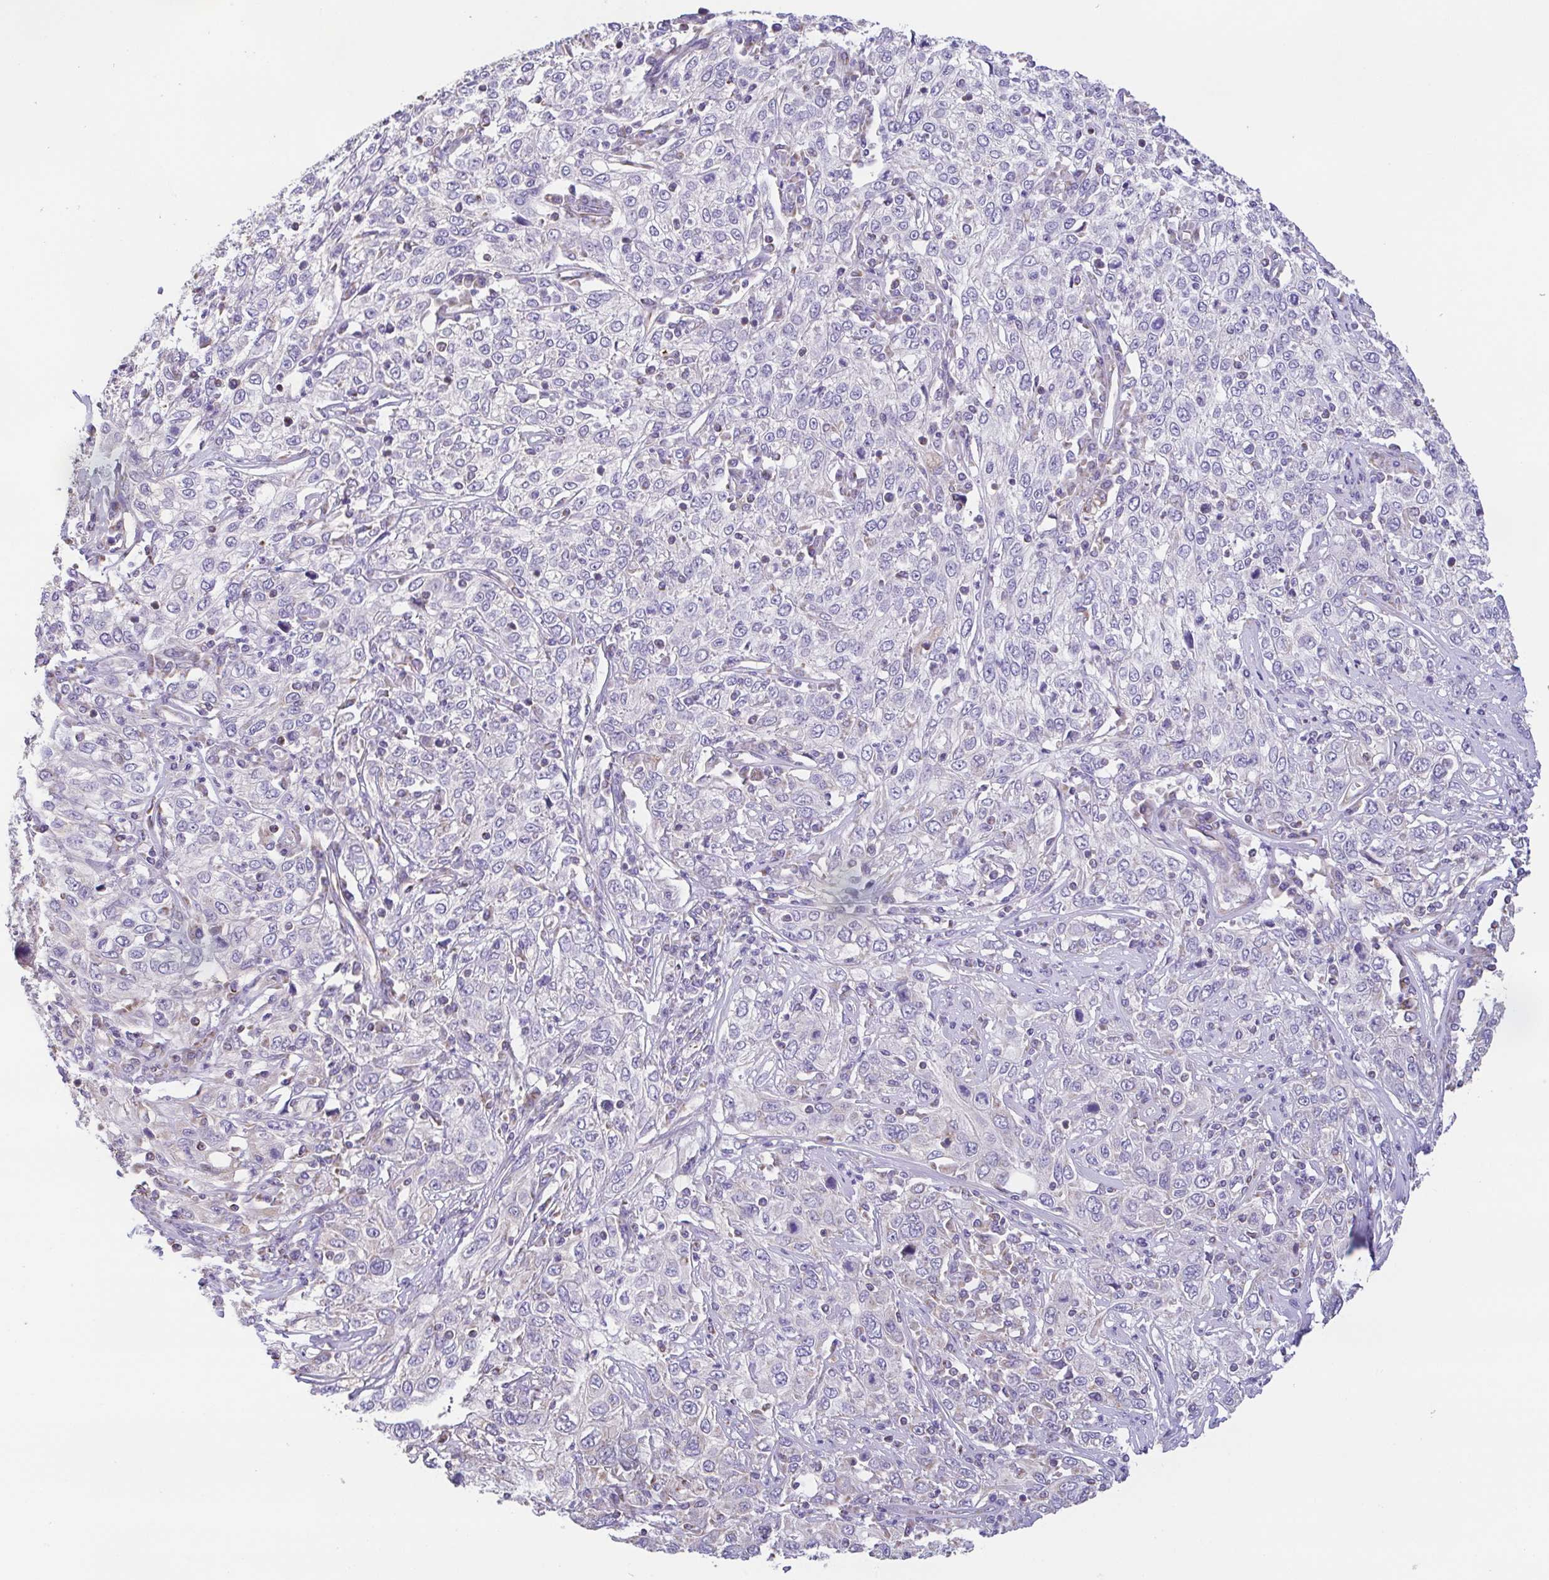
{"staining": {"intensity": "weak", "quantity": "<25%", "location": "cytoplasmic/membranous"}, "tissue": "cervical cancer", "cell_type": "Tumor cells", "image_type": "cancer", "snomed": [{"axis": "morphology", "description": "Squamous cell carcinoma, NOS"}, {"axis": "topography", "description": "Cervix"}], "caption": "Protein analysis of squamous cell carcinoma (cervical) exhibits no significant staining in tumor cells.", "gene": "GINM1", "patient": {"sex": "female", "age": 46}}